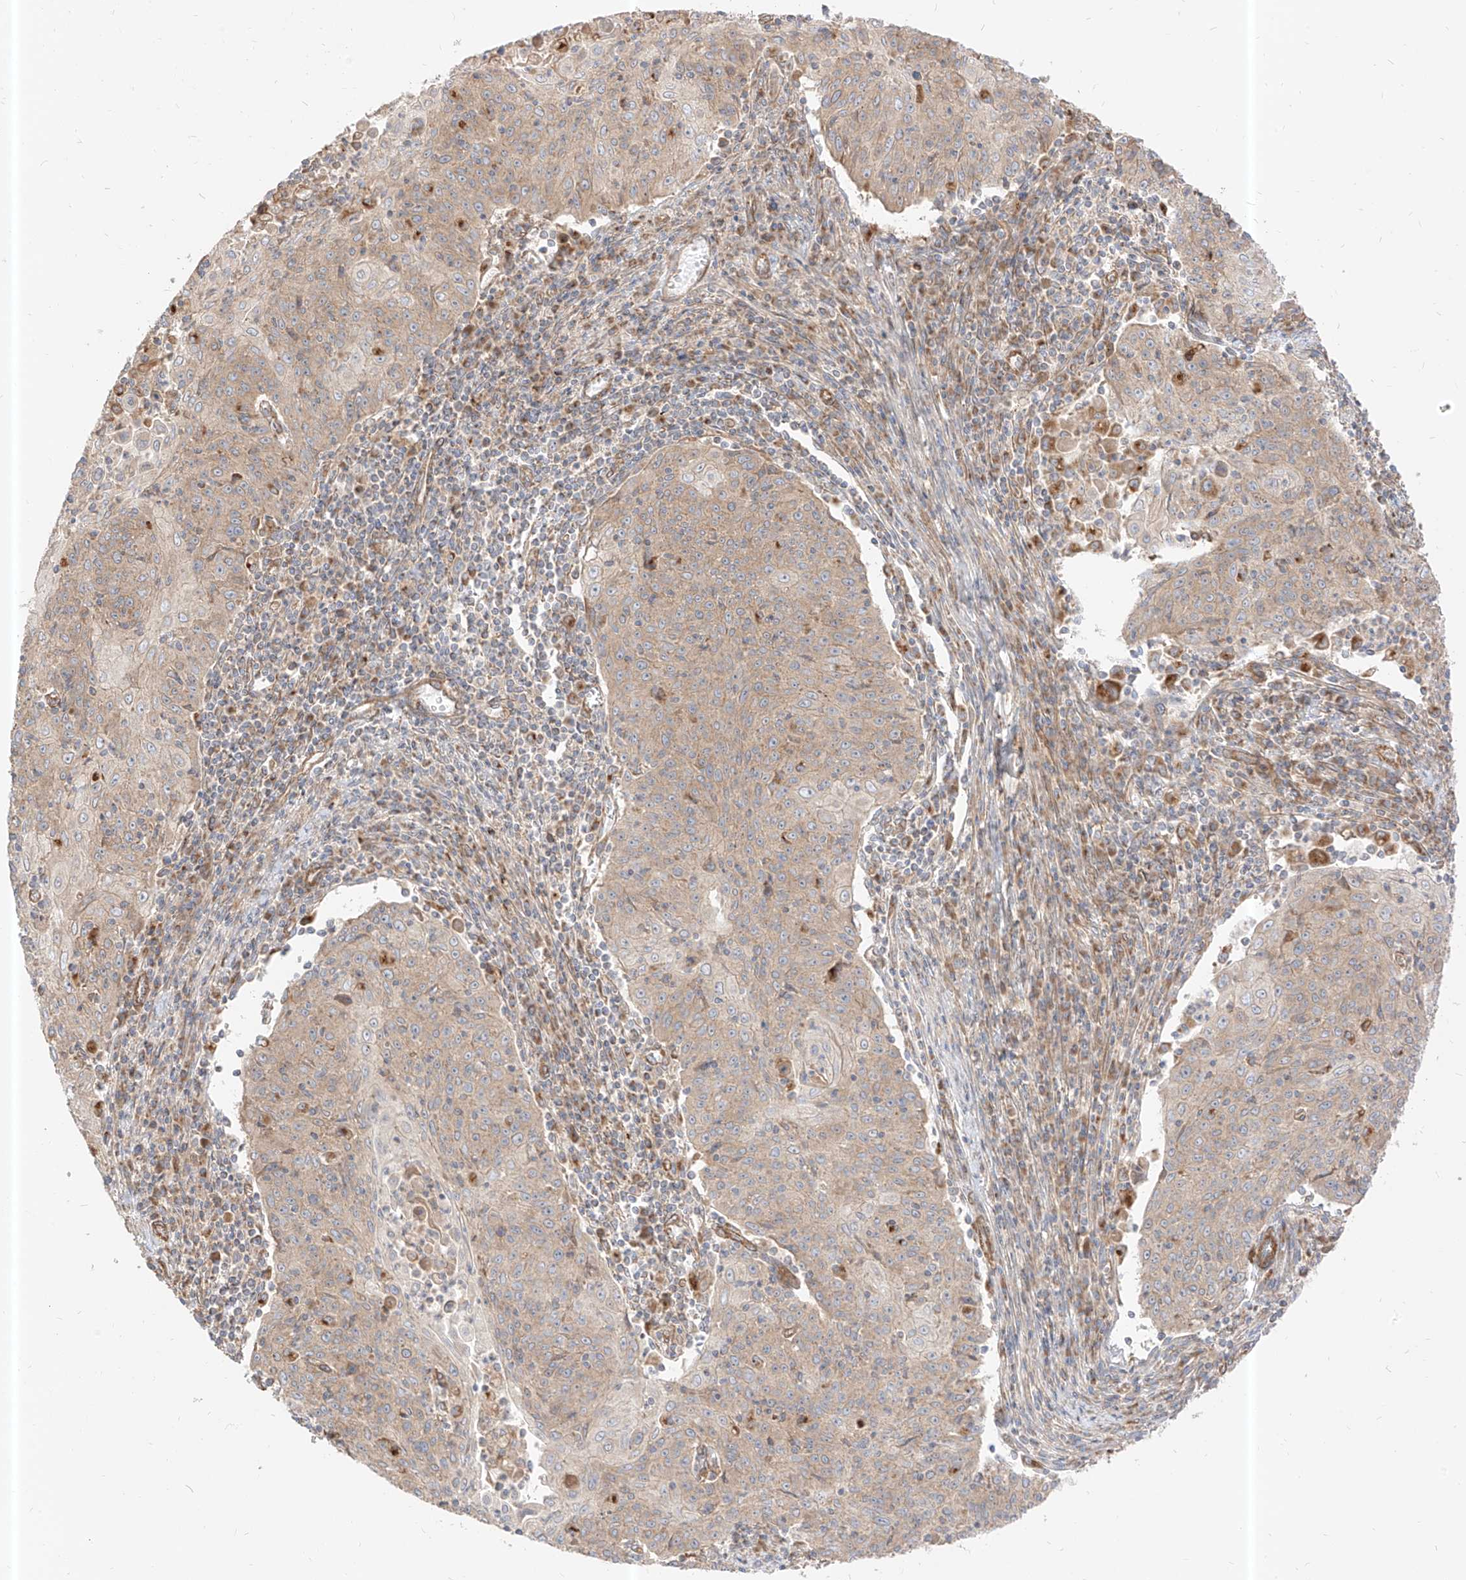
{"staining": {"intensity": "weak", "quantity": "<25%", "location": "cytoplasmic/membranous"}, "tissue": "cervical cancer", "cell_type": "Tumor cells", "image_type": "cancer", "snomed": [{"axis": "morphology", "description": "Squamous cell carcinoma, NOS"}, {"axis": "topography", "description": "Cervix"}], "caption": "DAB (3,3'-diaminobenzidine) immunohistochemical staining of cervical cancer (squamous cell carcinoma) displays no significant positivity in tumor cells.", "gene": "PLCL1", "patient": {"sex": "female", "age": 48}}